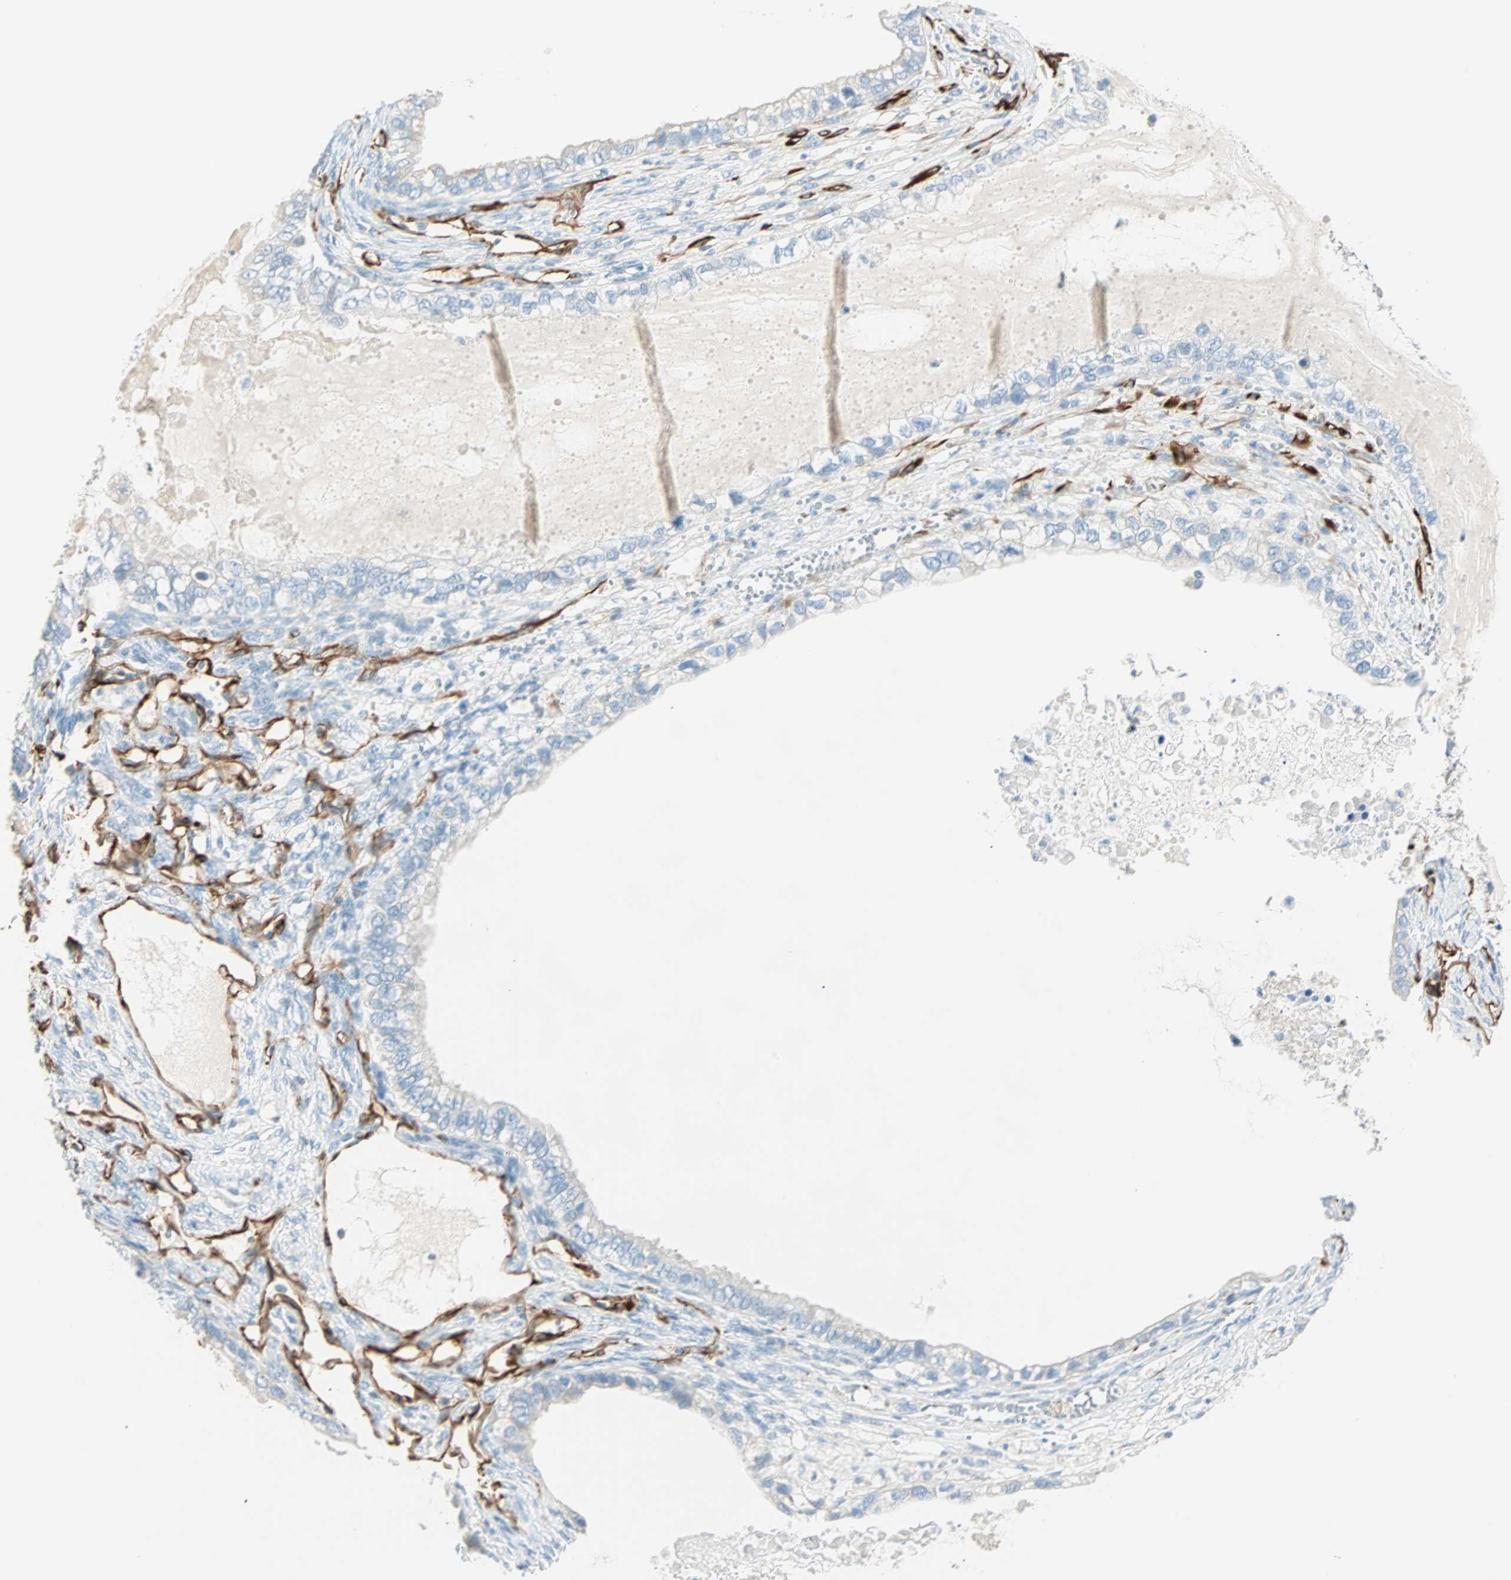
{"staining": {"intensity": "negative", "quantity": "none", "location": "none"}, "tissue": "ovarian cancer", "cell_type": "Tumor cells", "image_type": "cancer", "snomed": [{"axis": "morphology", "description": "Cystadenocarcinoma, mucinous, NOS"}, {"axis": "topography", "description": "Ovary"}], "caption": "The histopathology image displays no staining of tumor cells in ovarian cancer.", "gene": "NES", "patient": {"sex": "female", "age": 80}}